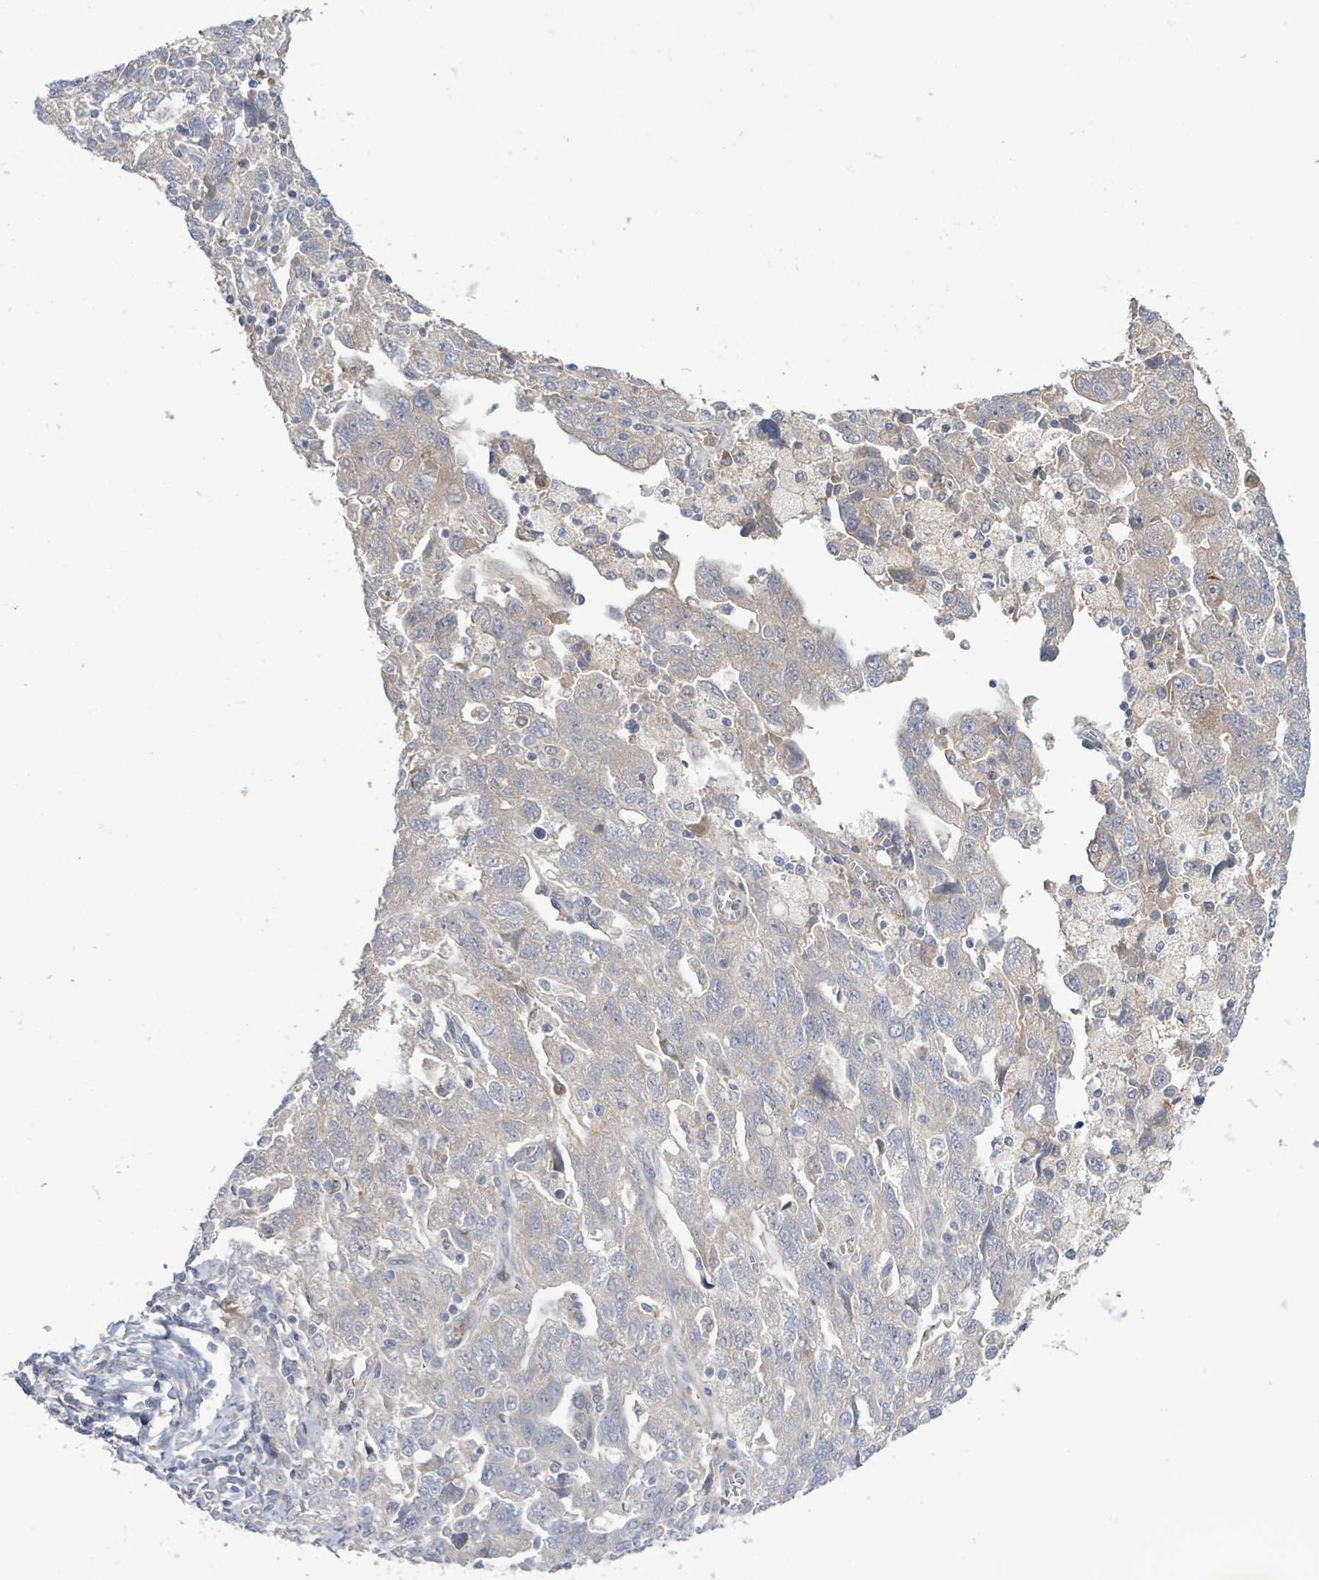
{"staining": {"intensity": "negative", "quantity": "none", "location": "none"}, "tissue": "ovarian cancer", "cell_type": "Tumor cells", "image_type": "cancer", "snomed": [{"axis": "morphology", "description": "Carcinoma, NOS"}, {"axis": "morphology", "description": "Cystadenocarcinoma, serous, NOS"}, {"axis": "topography", "description": "Ovary"}], "caption": "Tumor cells show no significant expression in ovarian cancer.", "gene": "SLIT3", "patient": {"sex": "female", "age": 69}}